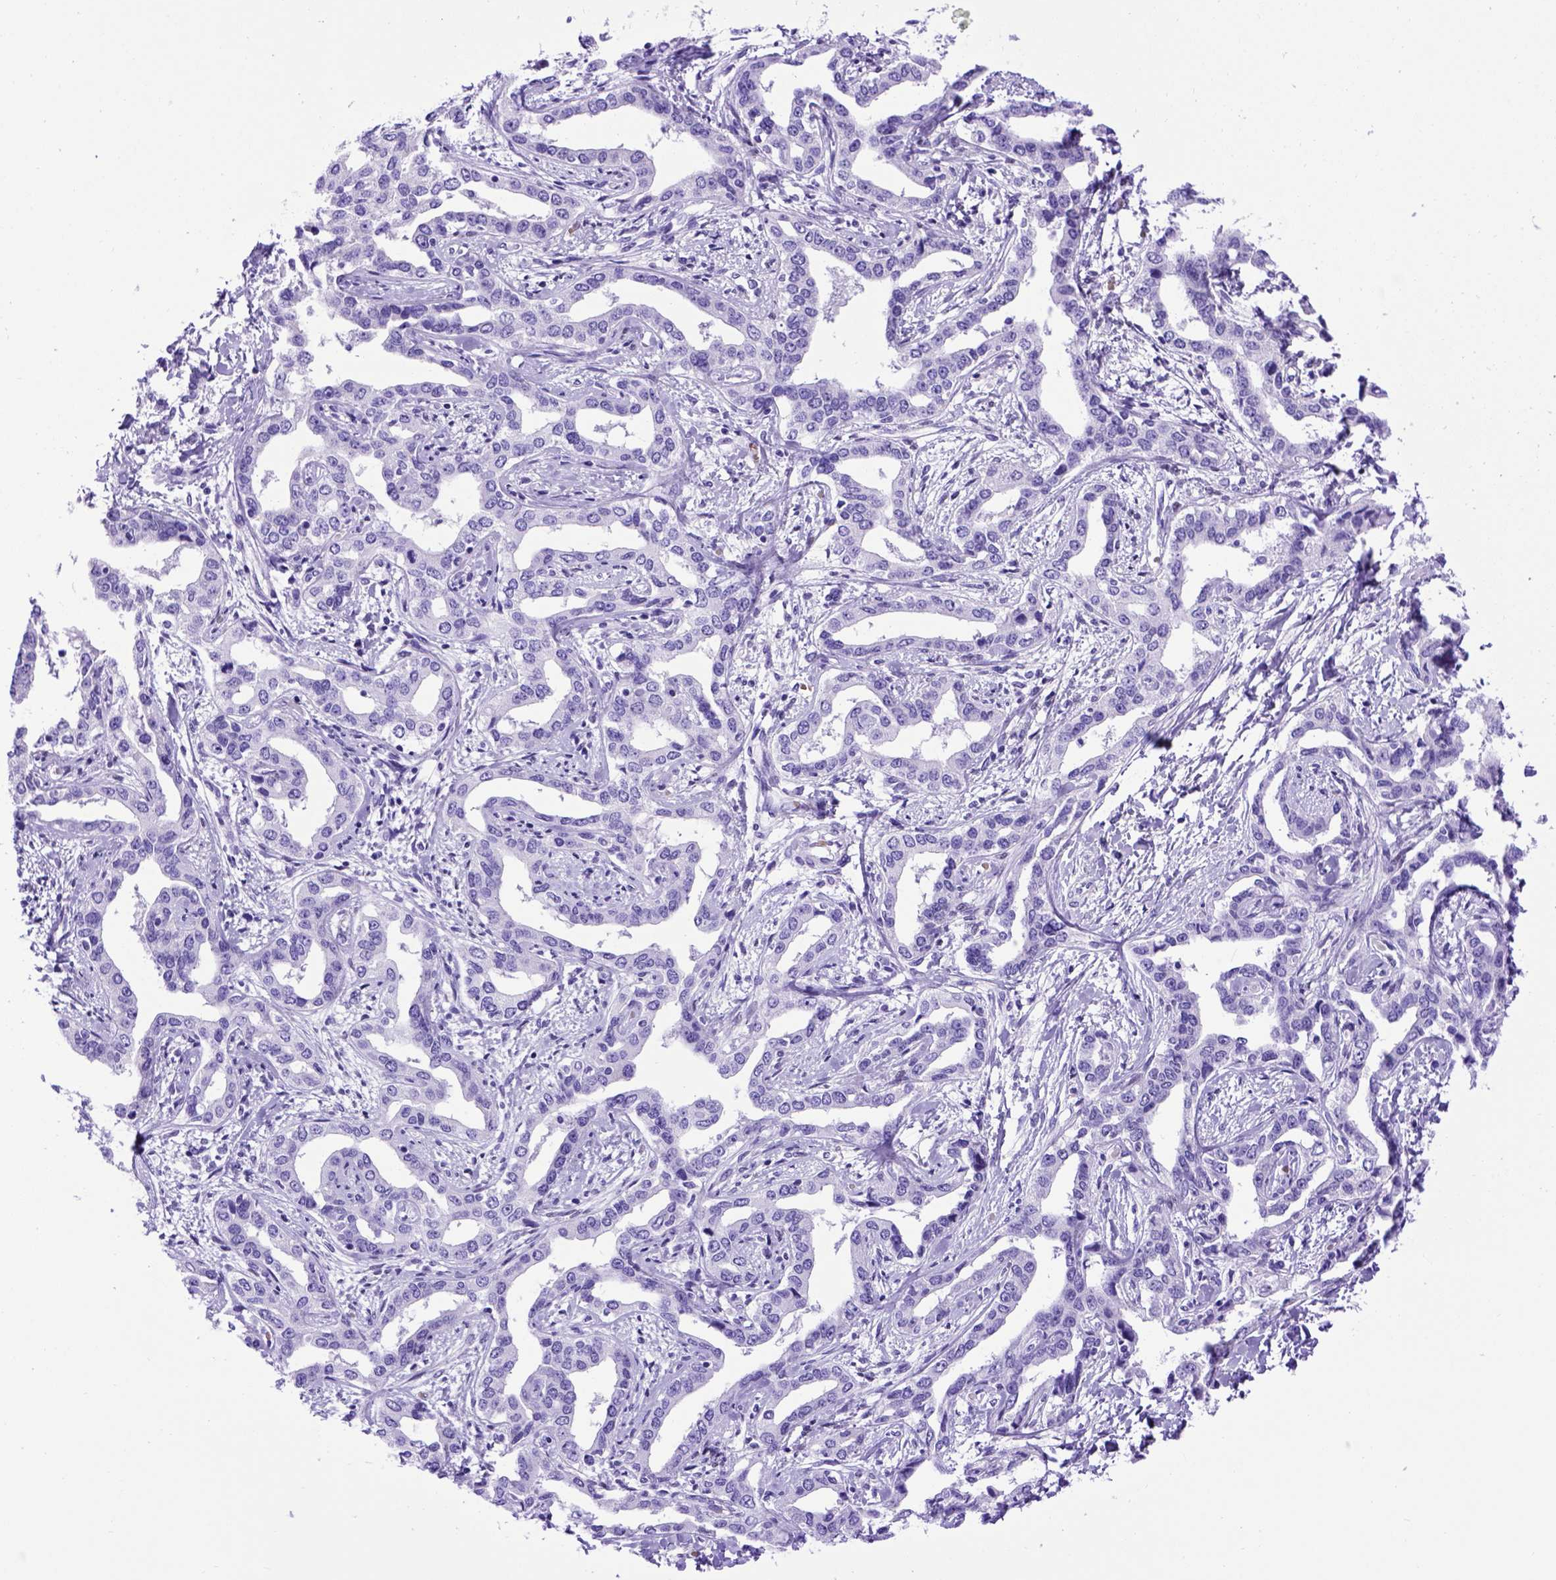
{"staining": {"intensity": "negative", "quantity": "none", "location": "none"}, "tissue": "liver cancer", "cell_type": "Tumor cells", "image_type": "cancer", "snomed": [{"axis": "morphology", "description": "Cholangiocarcinoma"}, {"axis": "topography", "description": "Liver"}], "caption": "This is an IHC histopathology image of human liver cholangiocarcinoma. There is no staining in tumor cells.", "gene": "MEOX2", "patient": {"sex": "male", "age": 59}}